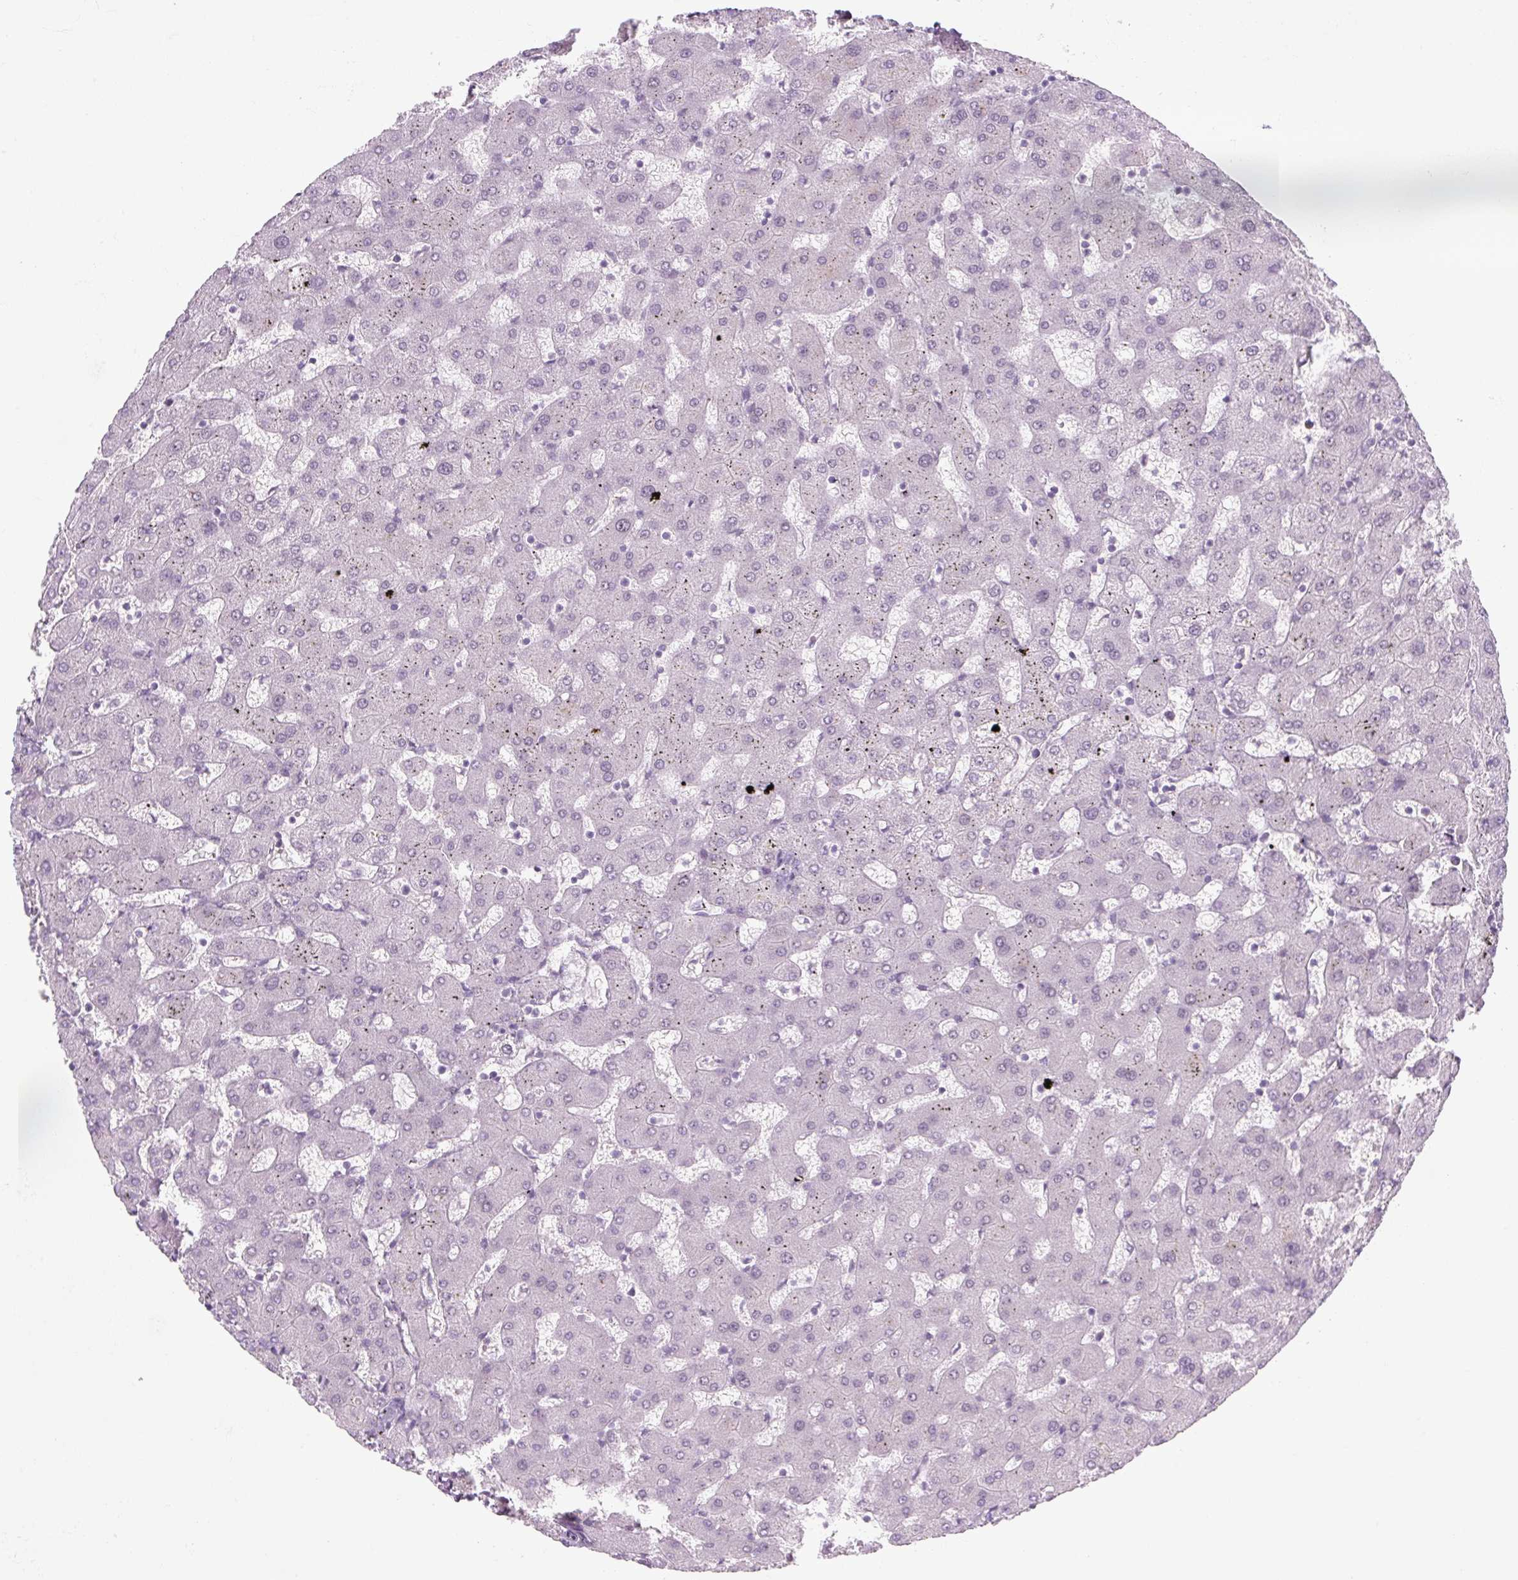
{"staining": {"intensity": "negative", "quantity": "none", "location": "none"}, "tissue": "liver", "cell_type": "Cholangiocytes", "image_type": "normal", "snomed": [{"axis": "morphology", "description": "Normal tissue, NOS"}, {"axis": "topography", "description": "Liver"}], "caption": "Immunohistochemistry (IHC) of normal human liver shows no expression in cholangiocytes.", "gene": "PRM1", "patient": {"sex": "female", "age": 63}}